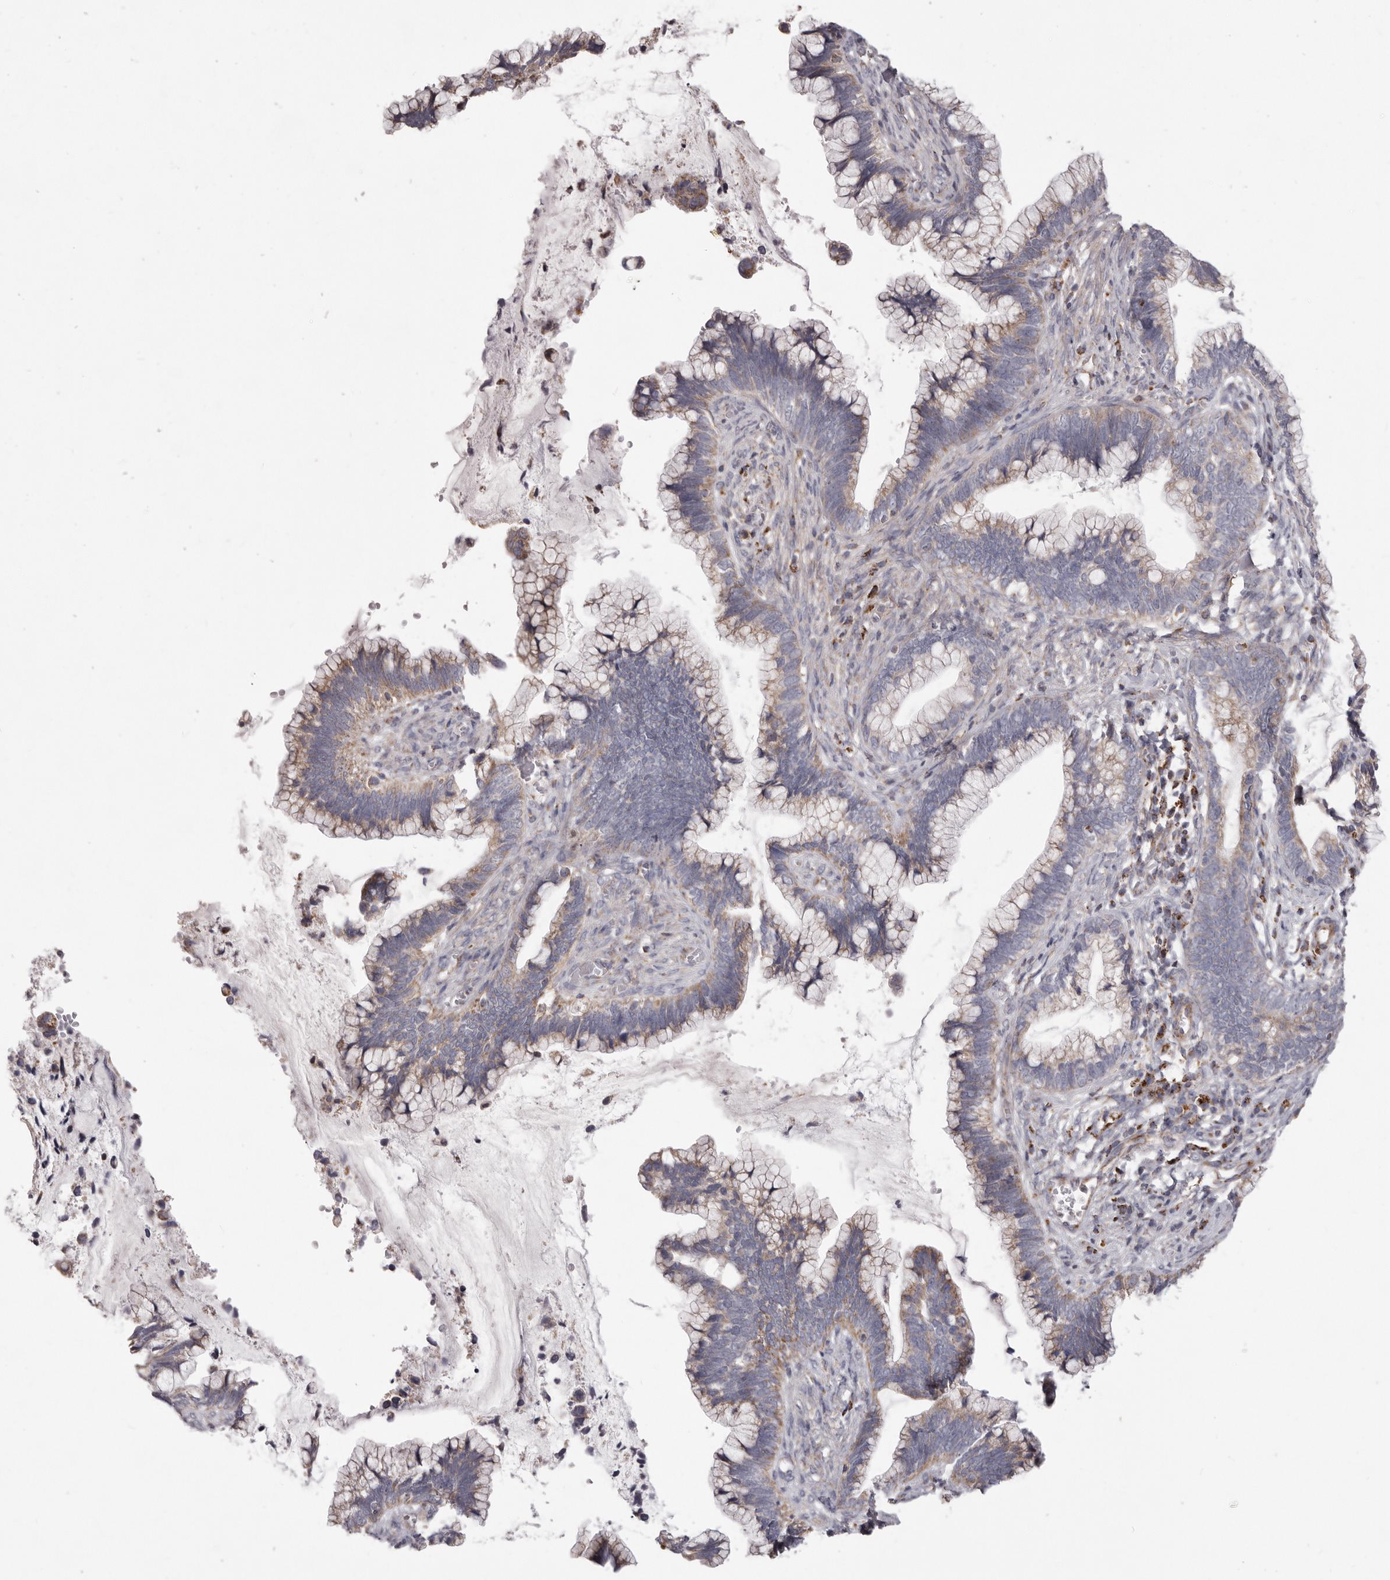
{"staining": {"intensity": "moderate", "quantity": "25%-75%", "location": "cytoplasmic/membranous"}, "tissue": "cervical cancer", "cell_type": "Tumor cells", "image_type": "cancer", "snomed": [{"axis": "morphology", "description": "Adenocarcinoma, NOS"}, {"axis": "topography", "description": "Cervix"}], "caption": "About 25%-75% of tumor cells in human adenocarcinoma (cervical) display moderate cytoplasmic/membranous protein staining as visualized by brown immunohistochemical staining.", "gene": "PRMT2", "patient": {"sex": "female", "age": 44}}